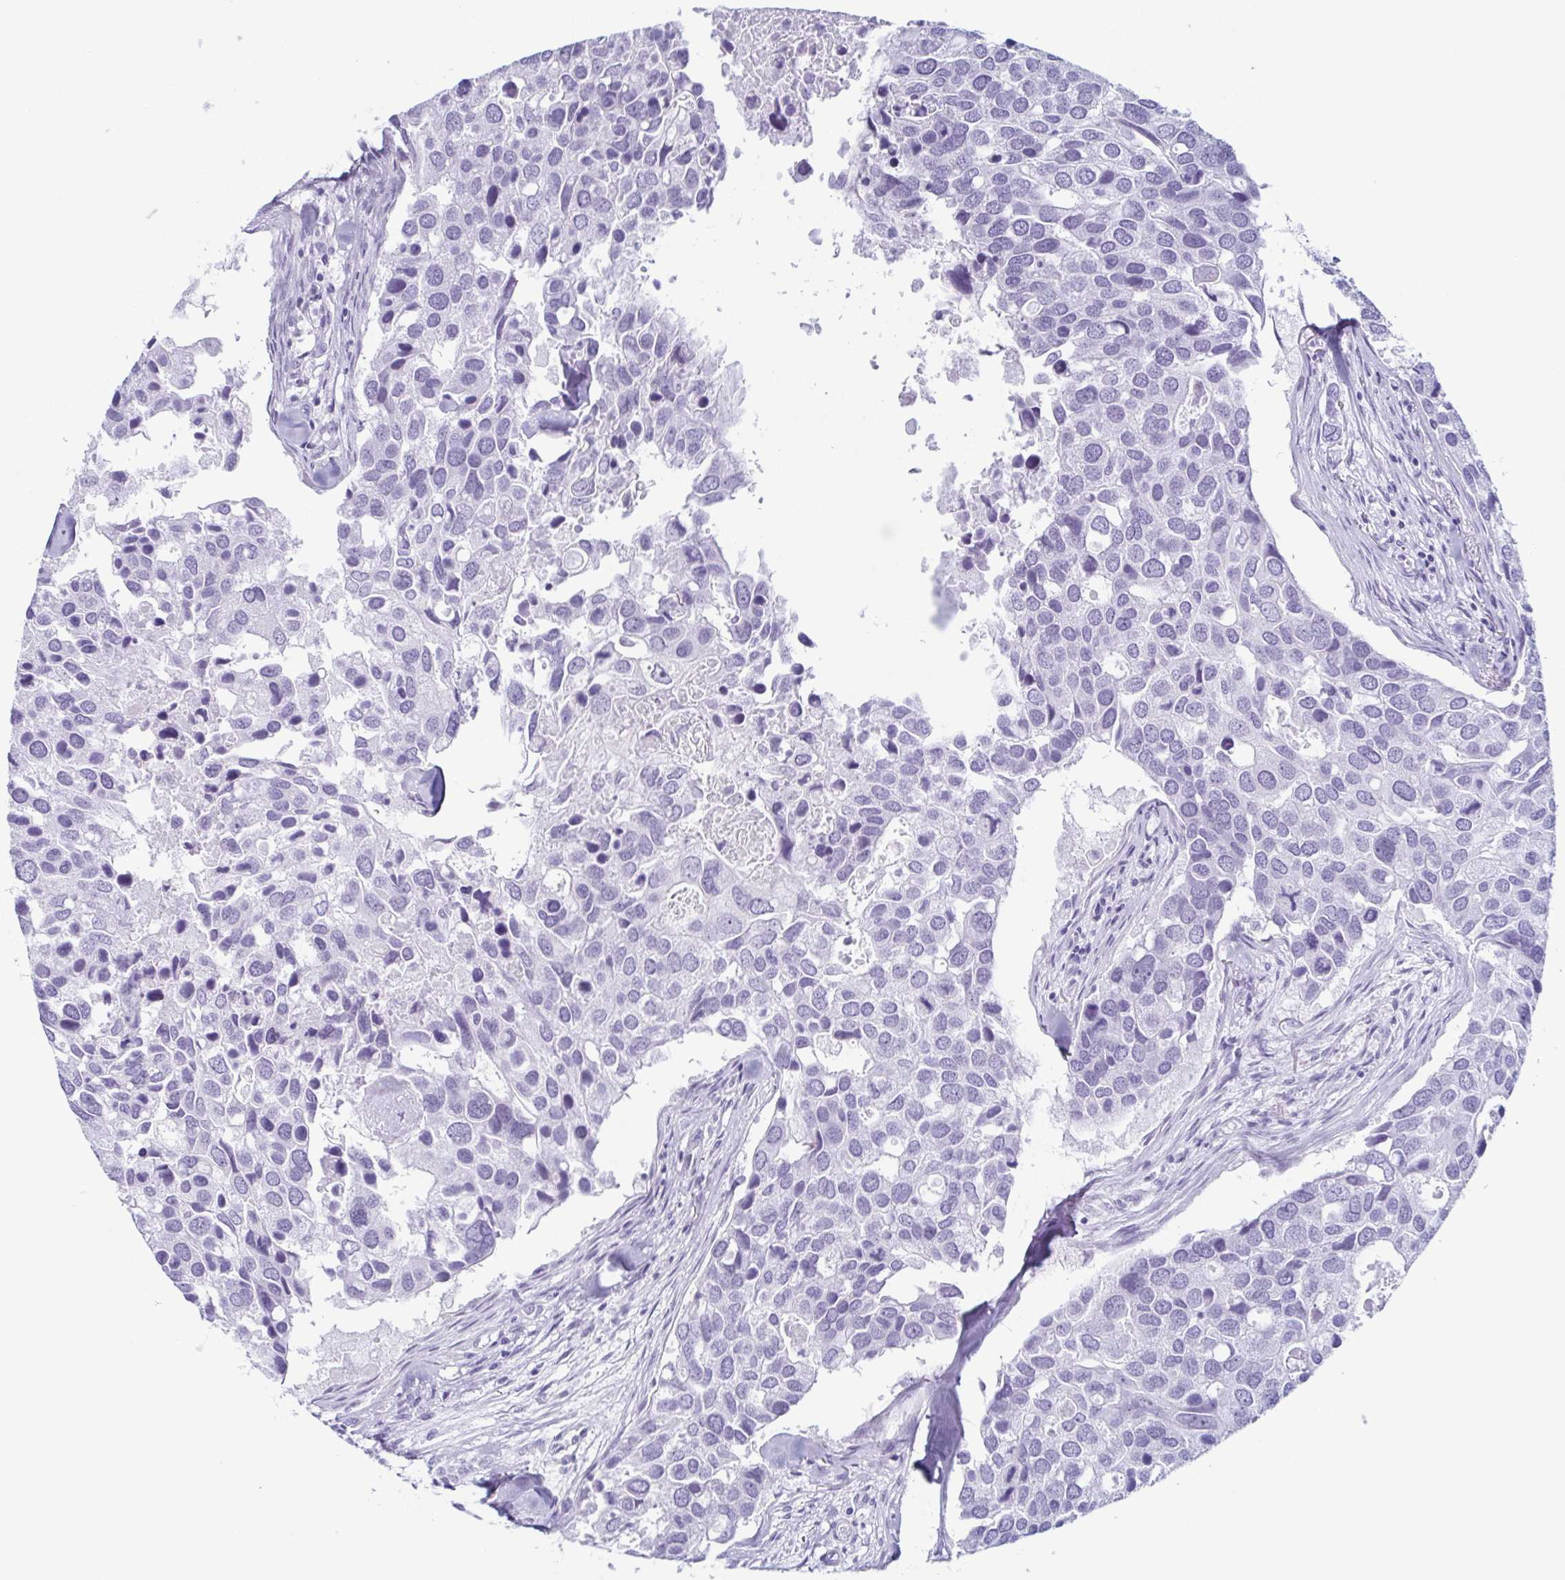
{"staining": {"intensity": "negative", "quantity": "none", "location": "none"}, "tissue": "breast cancer", "cell_type": "Tumor cells", "image_type": "cancer", "snomed": [{"axis": "morphology", "description": "Duct carcinoma"}, {"axis": "topography", "description": "Breast"}], "caption": "Breast cancer was stained to show a protein in brown. There is no significant positivity in tumor cells.", "gene": "ENKUR", "patient": {"sex": "female", "age": 83}}